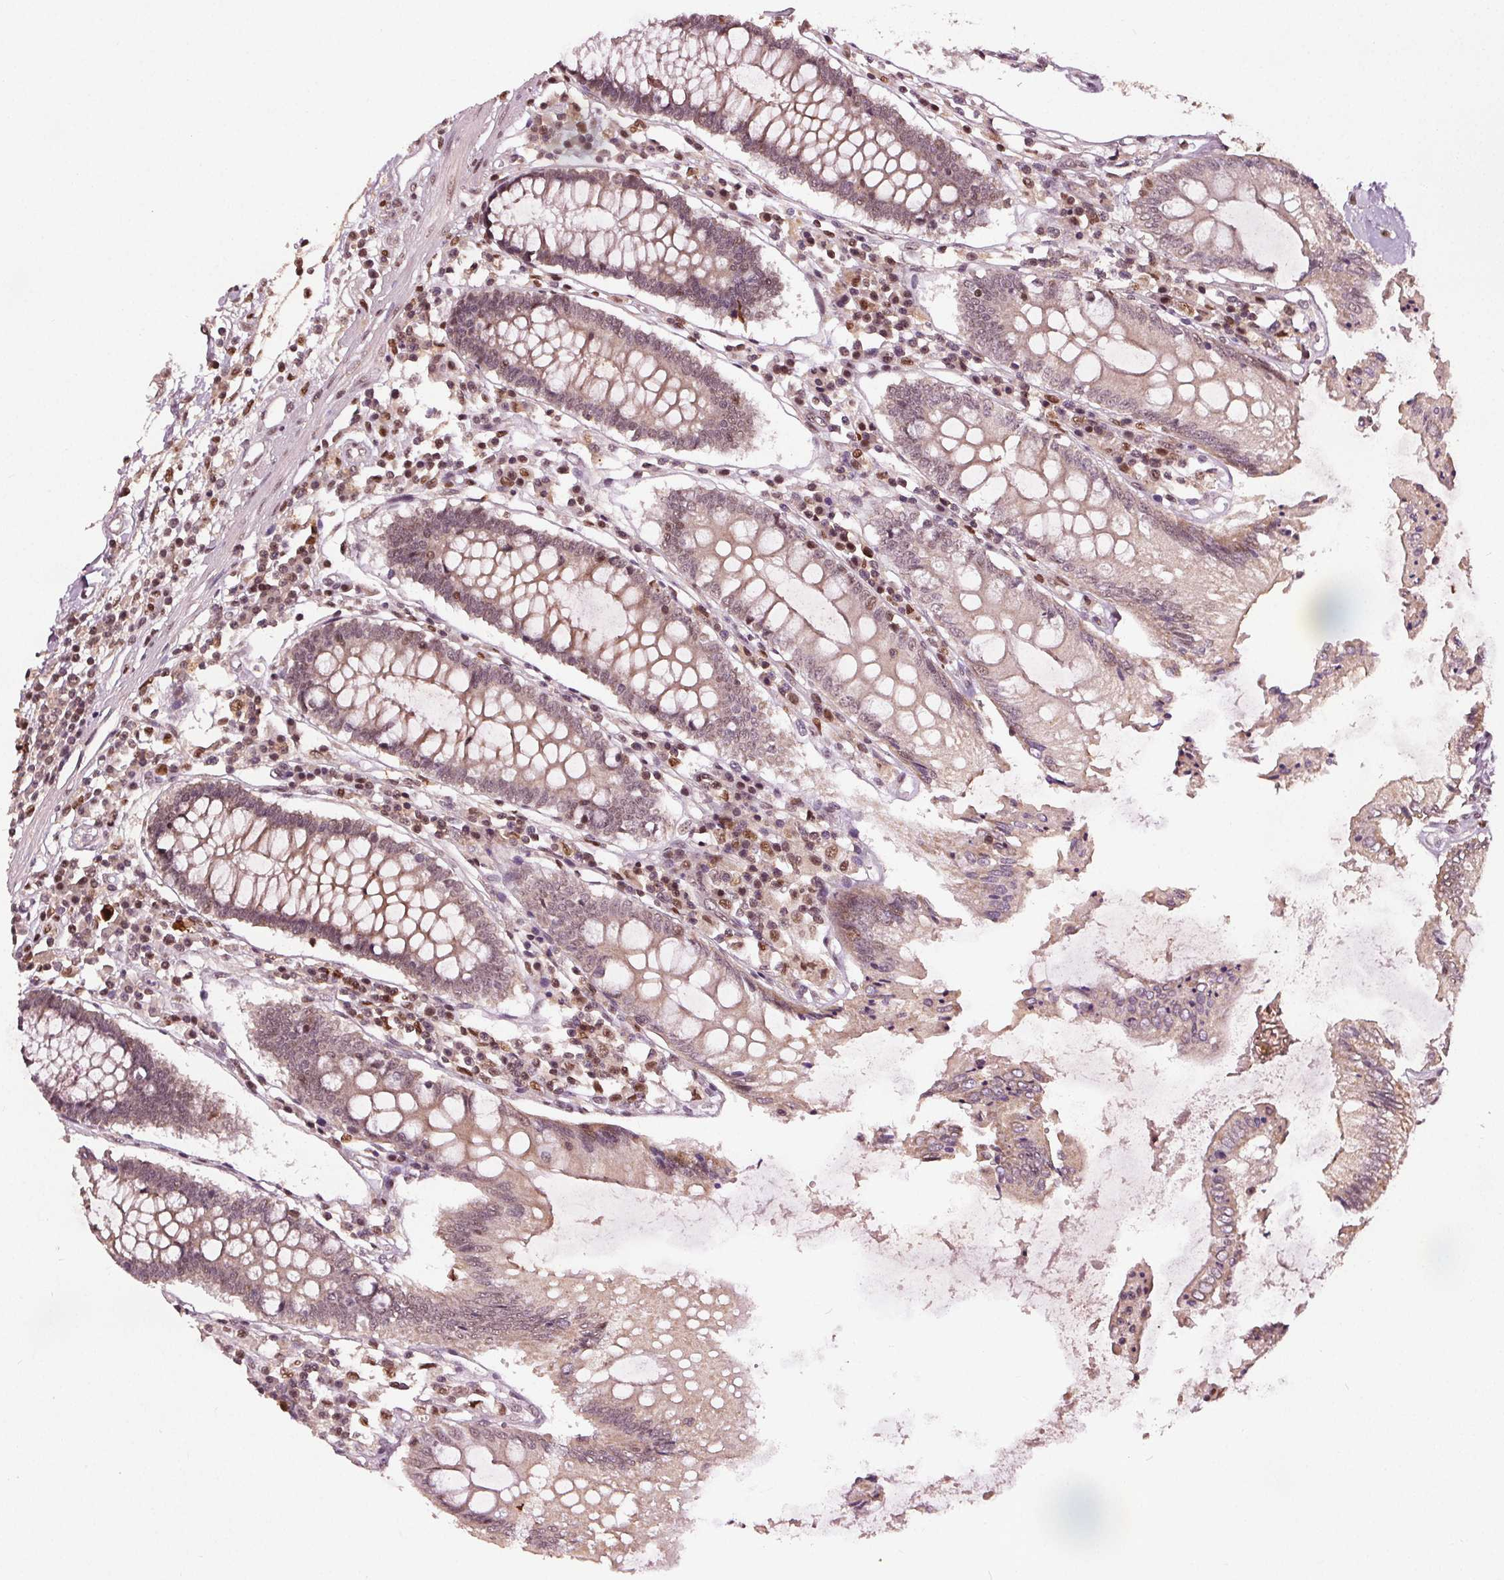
{"staining": {"intensity": "weak", "quantity": "25%-75%", "location": "cytoplasmic/membranous,nuclear"}, "tissue": "colon", "cell_type": "Glandular cells", "image_type": "normal", "snomed": [{"axis": "morphology", "description": "Normal tissue, NOS"}, {"axis": "morphology", "description": "Adenocarcinoma, NOS"}, {"axis": "topography", "description": "Colon"}], "caption": "Immunohistochemical staining of unremarkable colon reveals weak cytoplasmic/membranous,nuclear protein staining in approximately 25%-75% of glandular cells. (brown staining indicates protein expression, while blue staining denotes nuclei).", "gene": "DDX11", "patient": {"sex": "male", "age": 83}}